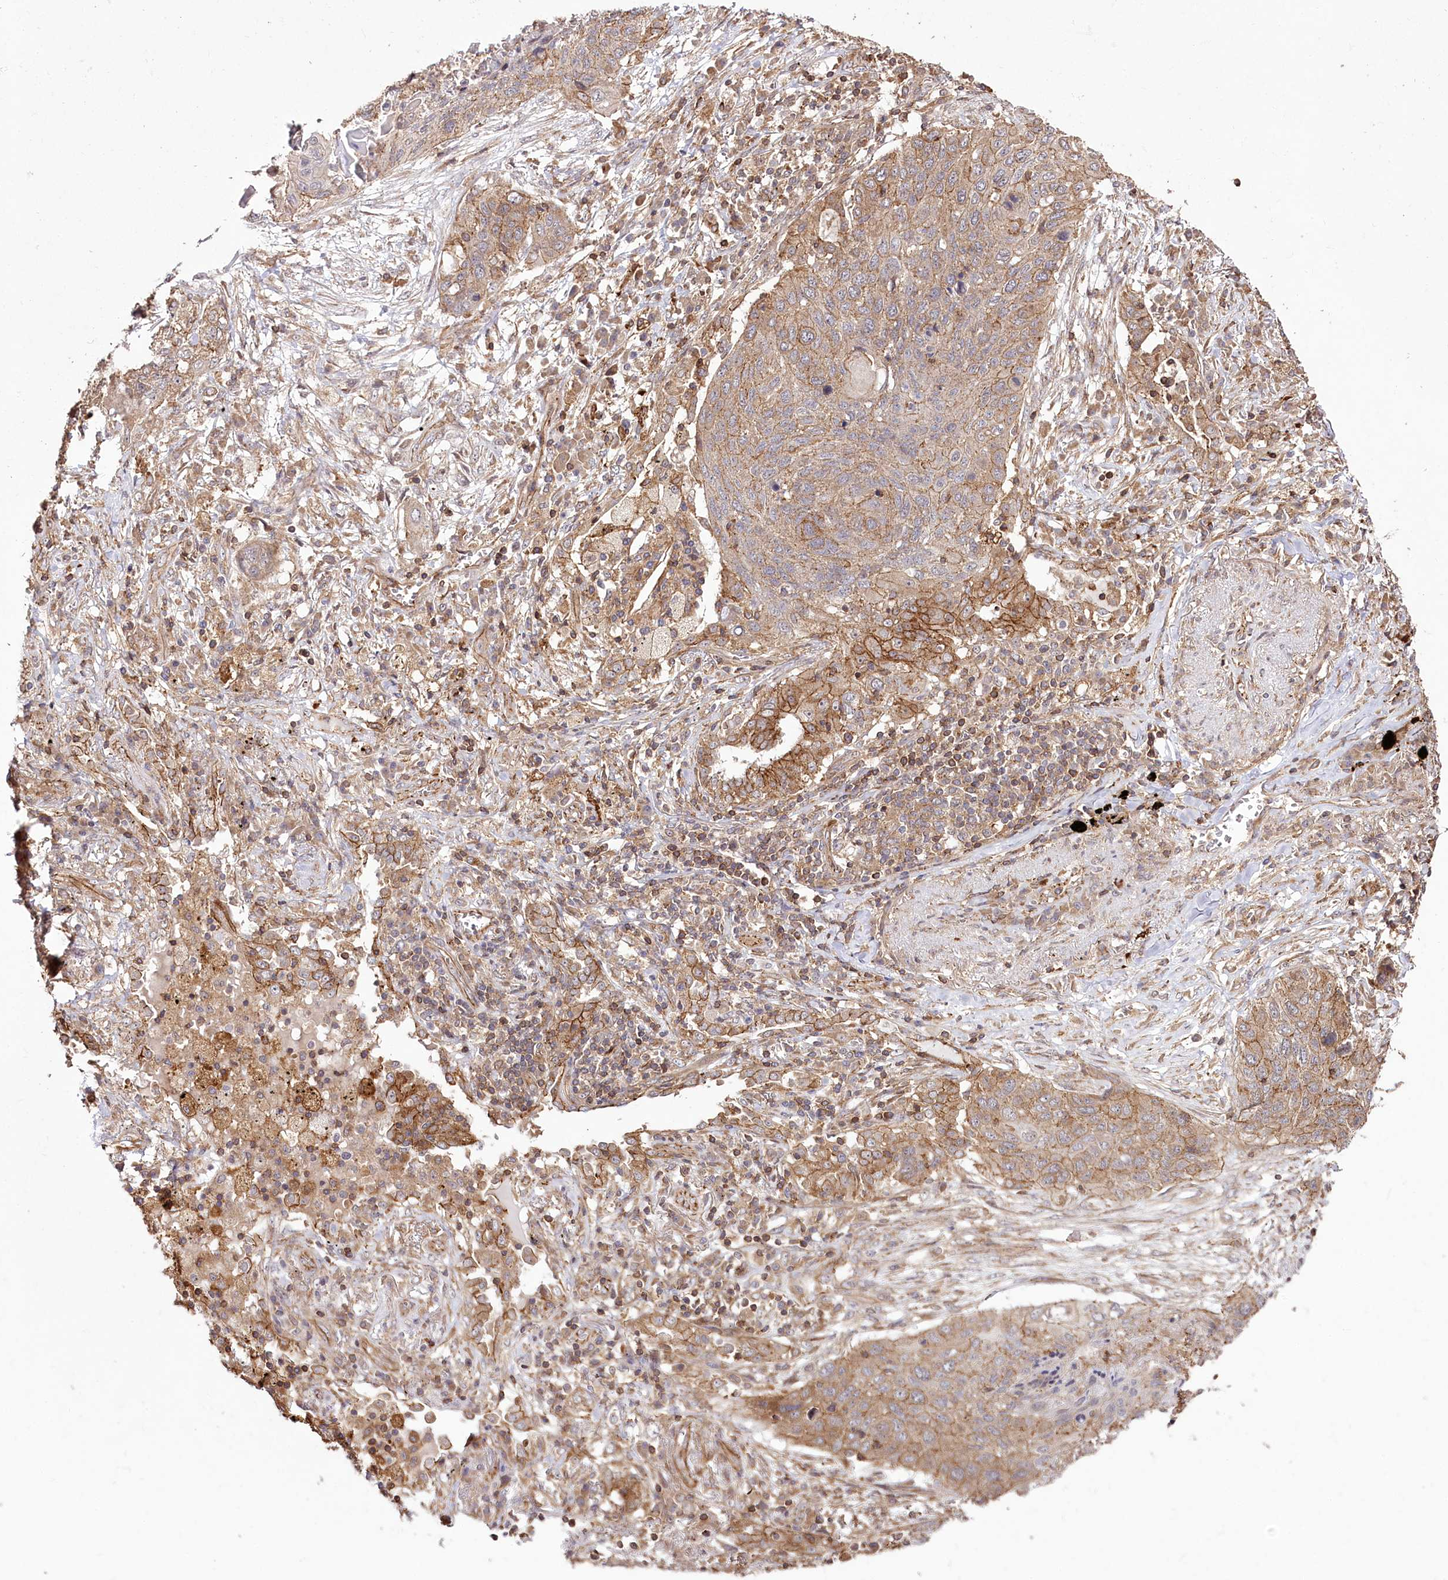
{"staining": {"intensity": "strong", "quantity": "25%-75%", "location": "cytoplasmic/membranous"}, "tissue": "lung cancer", "cell_type": "Tumor cells", "image_type": "cancer", "snomed": [{"axis": "morphology", "description": "Squamous cell carcinoma, NOS"}, {"axis": "topography", "description": "Lung"}], "caption": "Immunohistochemistry (IHC) image of neoplastic tissue: human lung squamous cell carcinoma stained using immunohistochemistry displays high levels of strong protein expression localized specifically in the cytoplasmic/membranous of tumor cells, appearing as a cytoplasmic/membranous brown color.", "gene": "DHX29", "patient": {"sex": "female", "age": 63}}